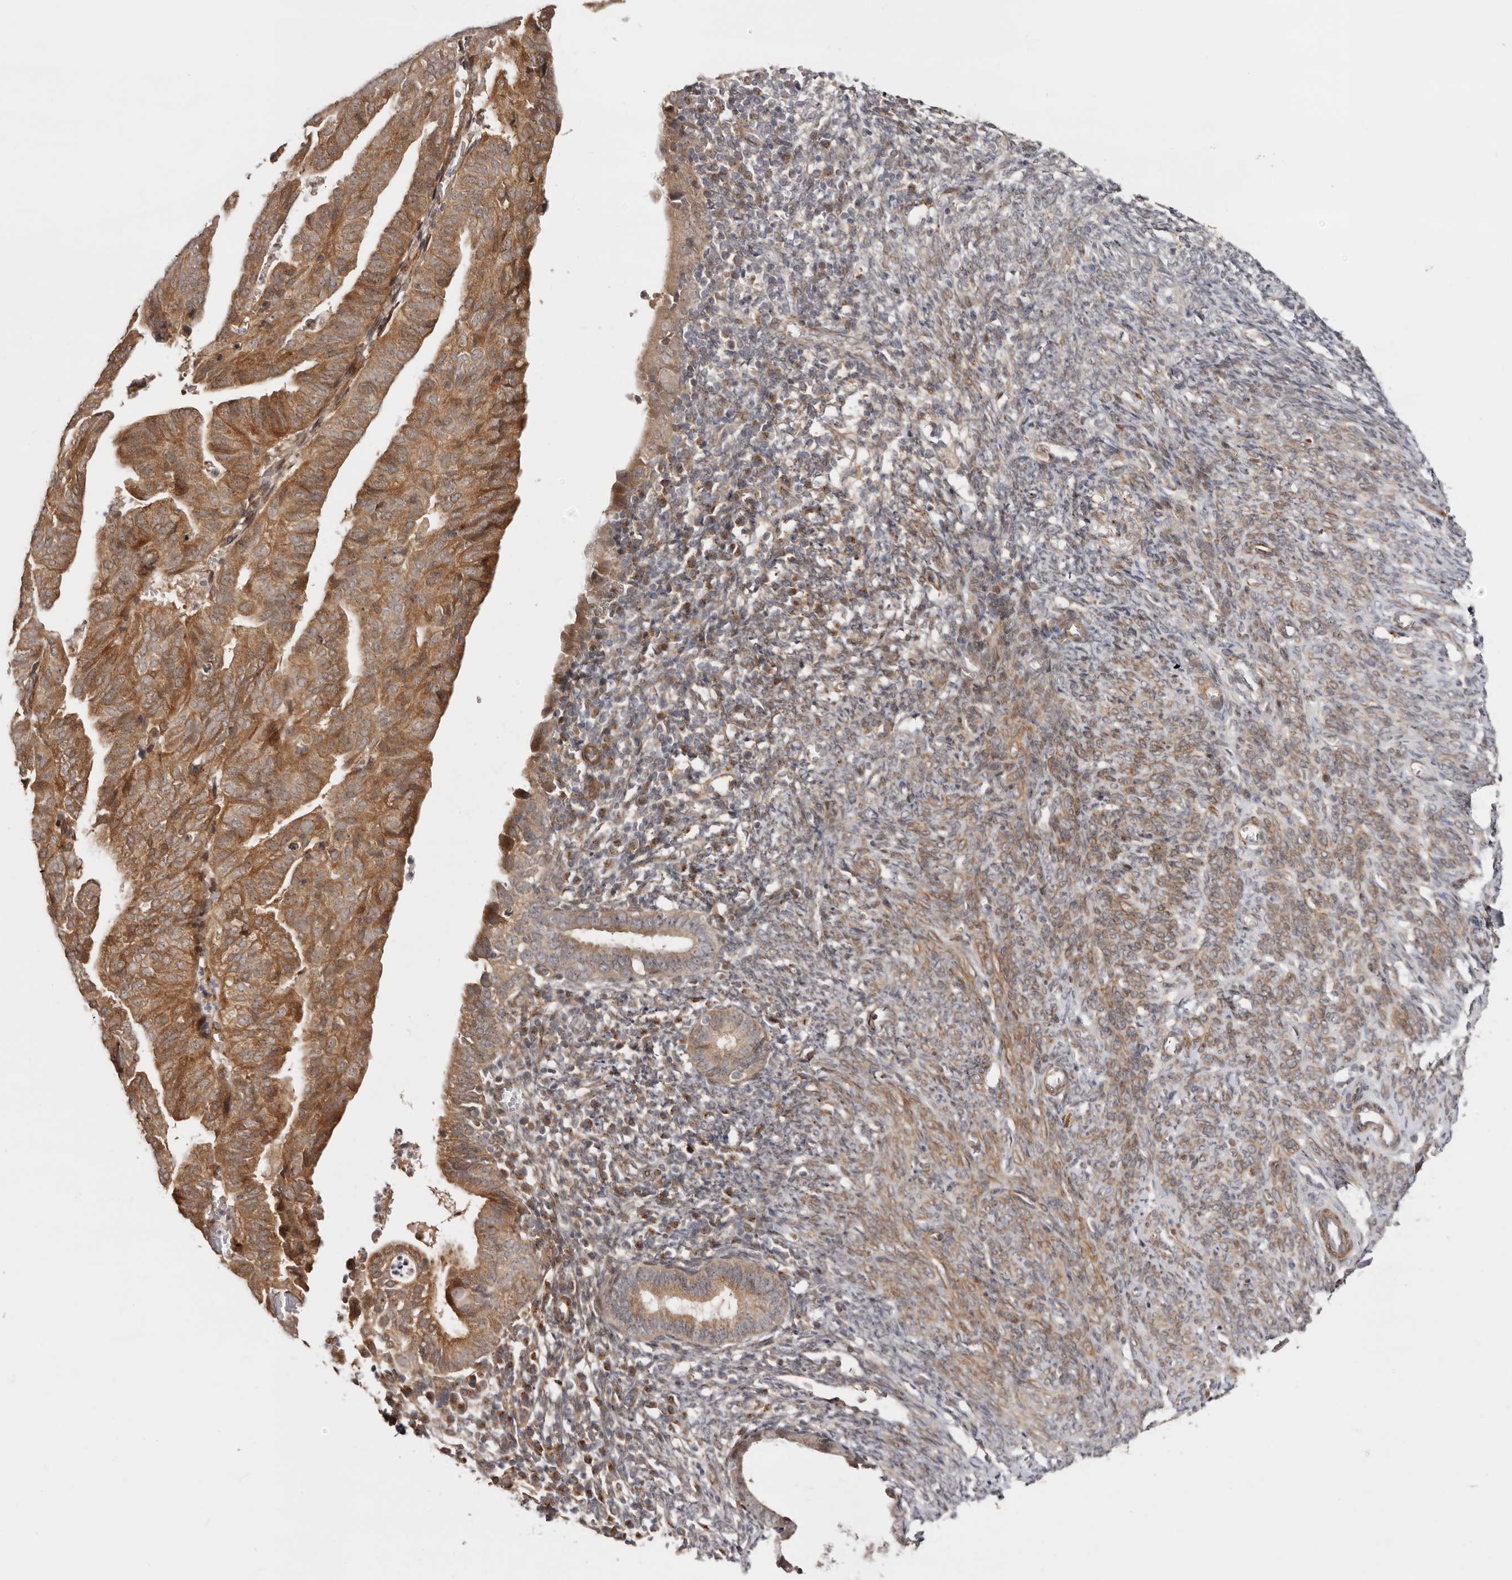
{"staining": {"intensity": "moderate", "quantity": ">75%", "location": "cytoplasmic/membranous"}, "tissue": "endometrial cancer", "cell_type": "Tumor cells", "image_type": "cancer", "snomed": [{"axis": "morphology", "description": "Adenocarcinoma, NOS"}, {"axis": "topography", "description": "Uterus"}], "caption": "Endometrial adenocarcinoma was stained to show a protein in brown. There is medium levels of moderate cytoplasmic/membranous expression in approximately >75% of tumor cells.", "gene": "MICAL2", "patient": {"sex": "female", "age": 77}}